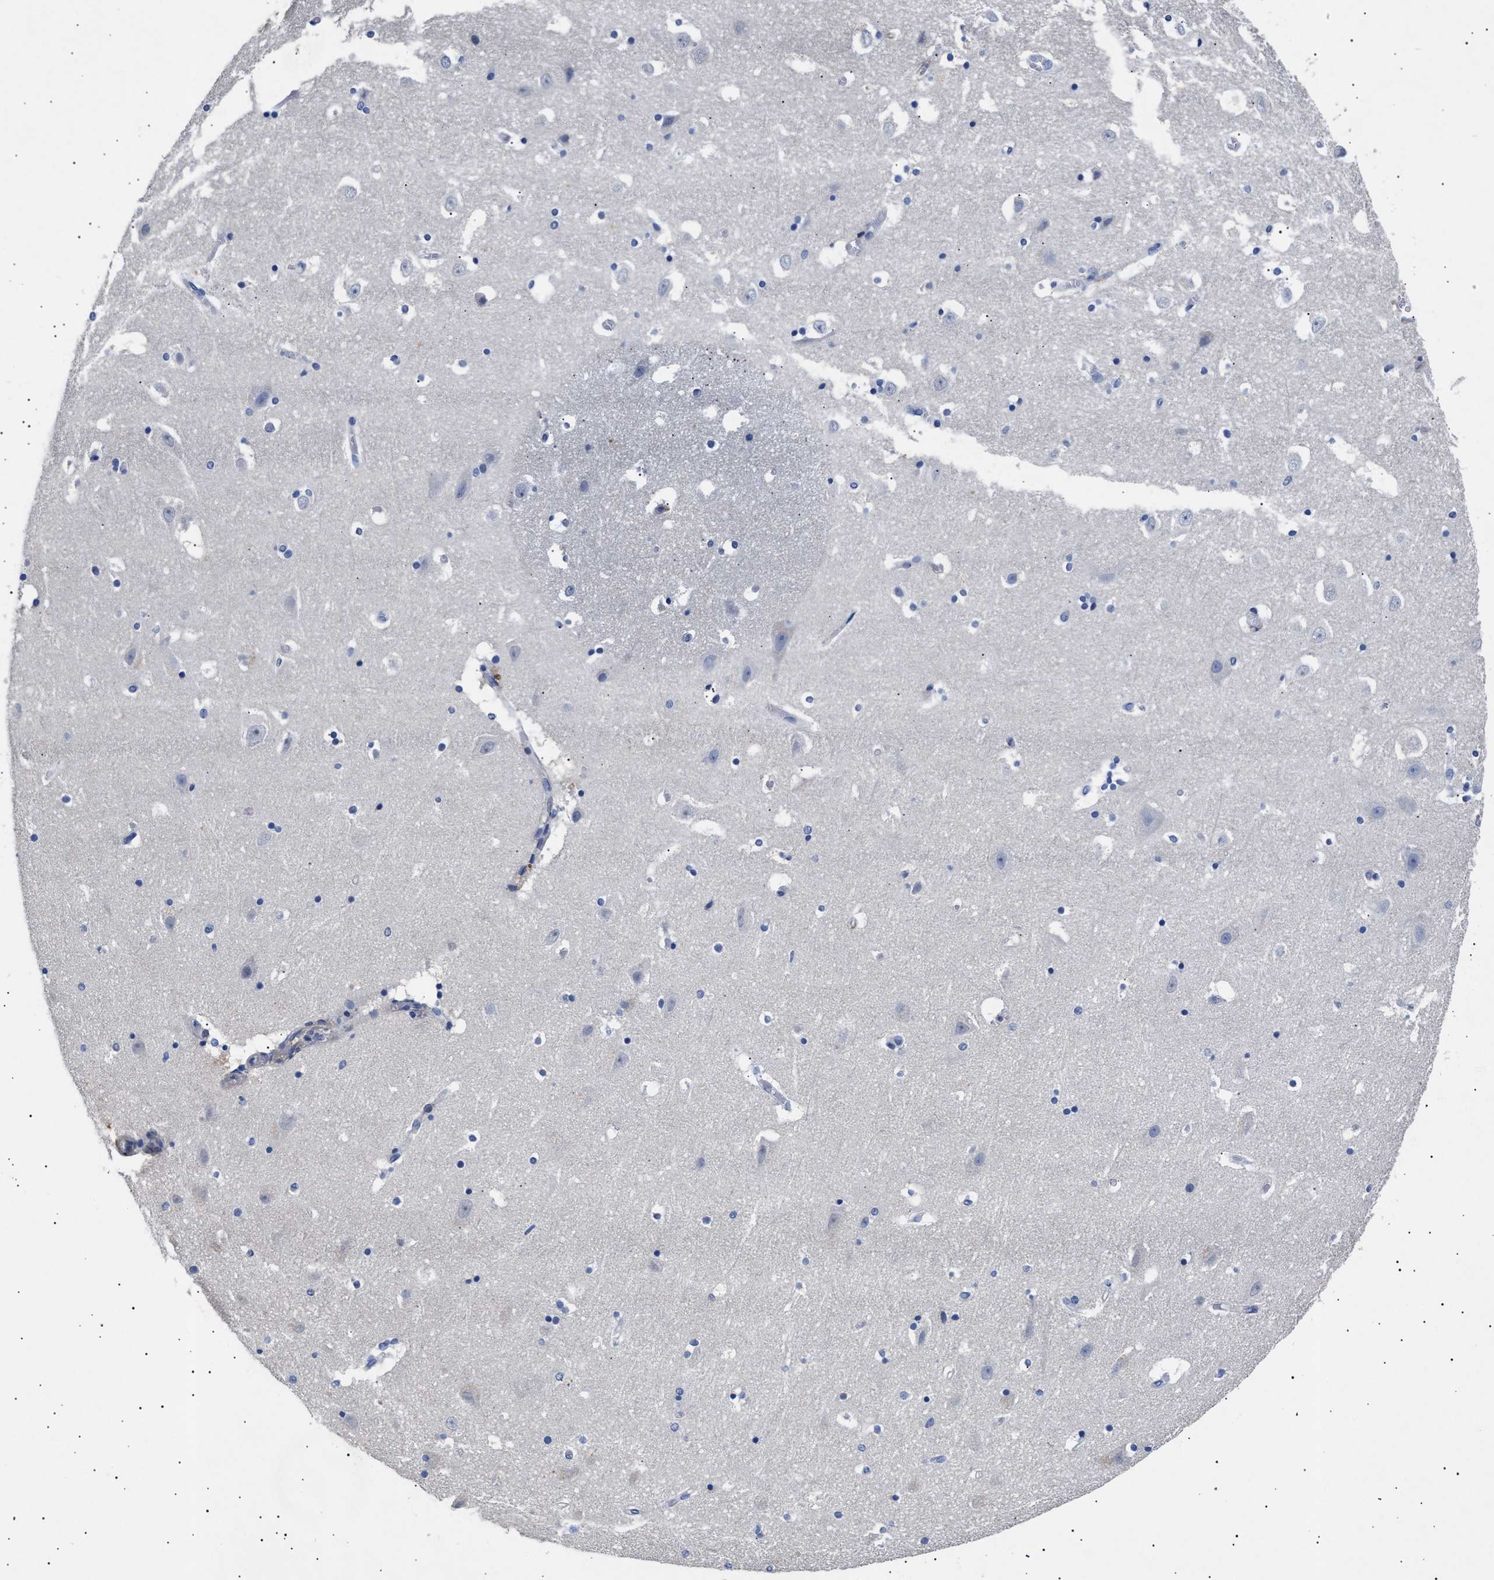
{"staining": {"intensity": "negative", "quantity": "none", "location": "none"}, "tissue": "hippocampus", "cell_type": "Glial cells", "image_type": "normal", "snomed": [{"axis": "morphology", "description": "Normal tissue, NOS"}, {"axis": "topography", "description": "Hippocampus"}], "caption": "The photomicrograph demonstrates no staining of glial cells in benign hippocampus. The staining is performed using DAB brown chromogen with nuclei counter-stained in using hematoxylin.", "gene": "HEMGN", "patient": {"sex": "male", "age": 45}}